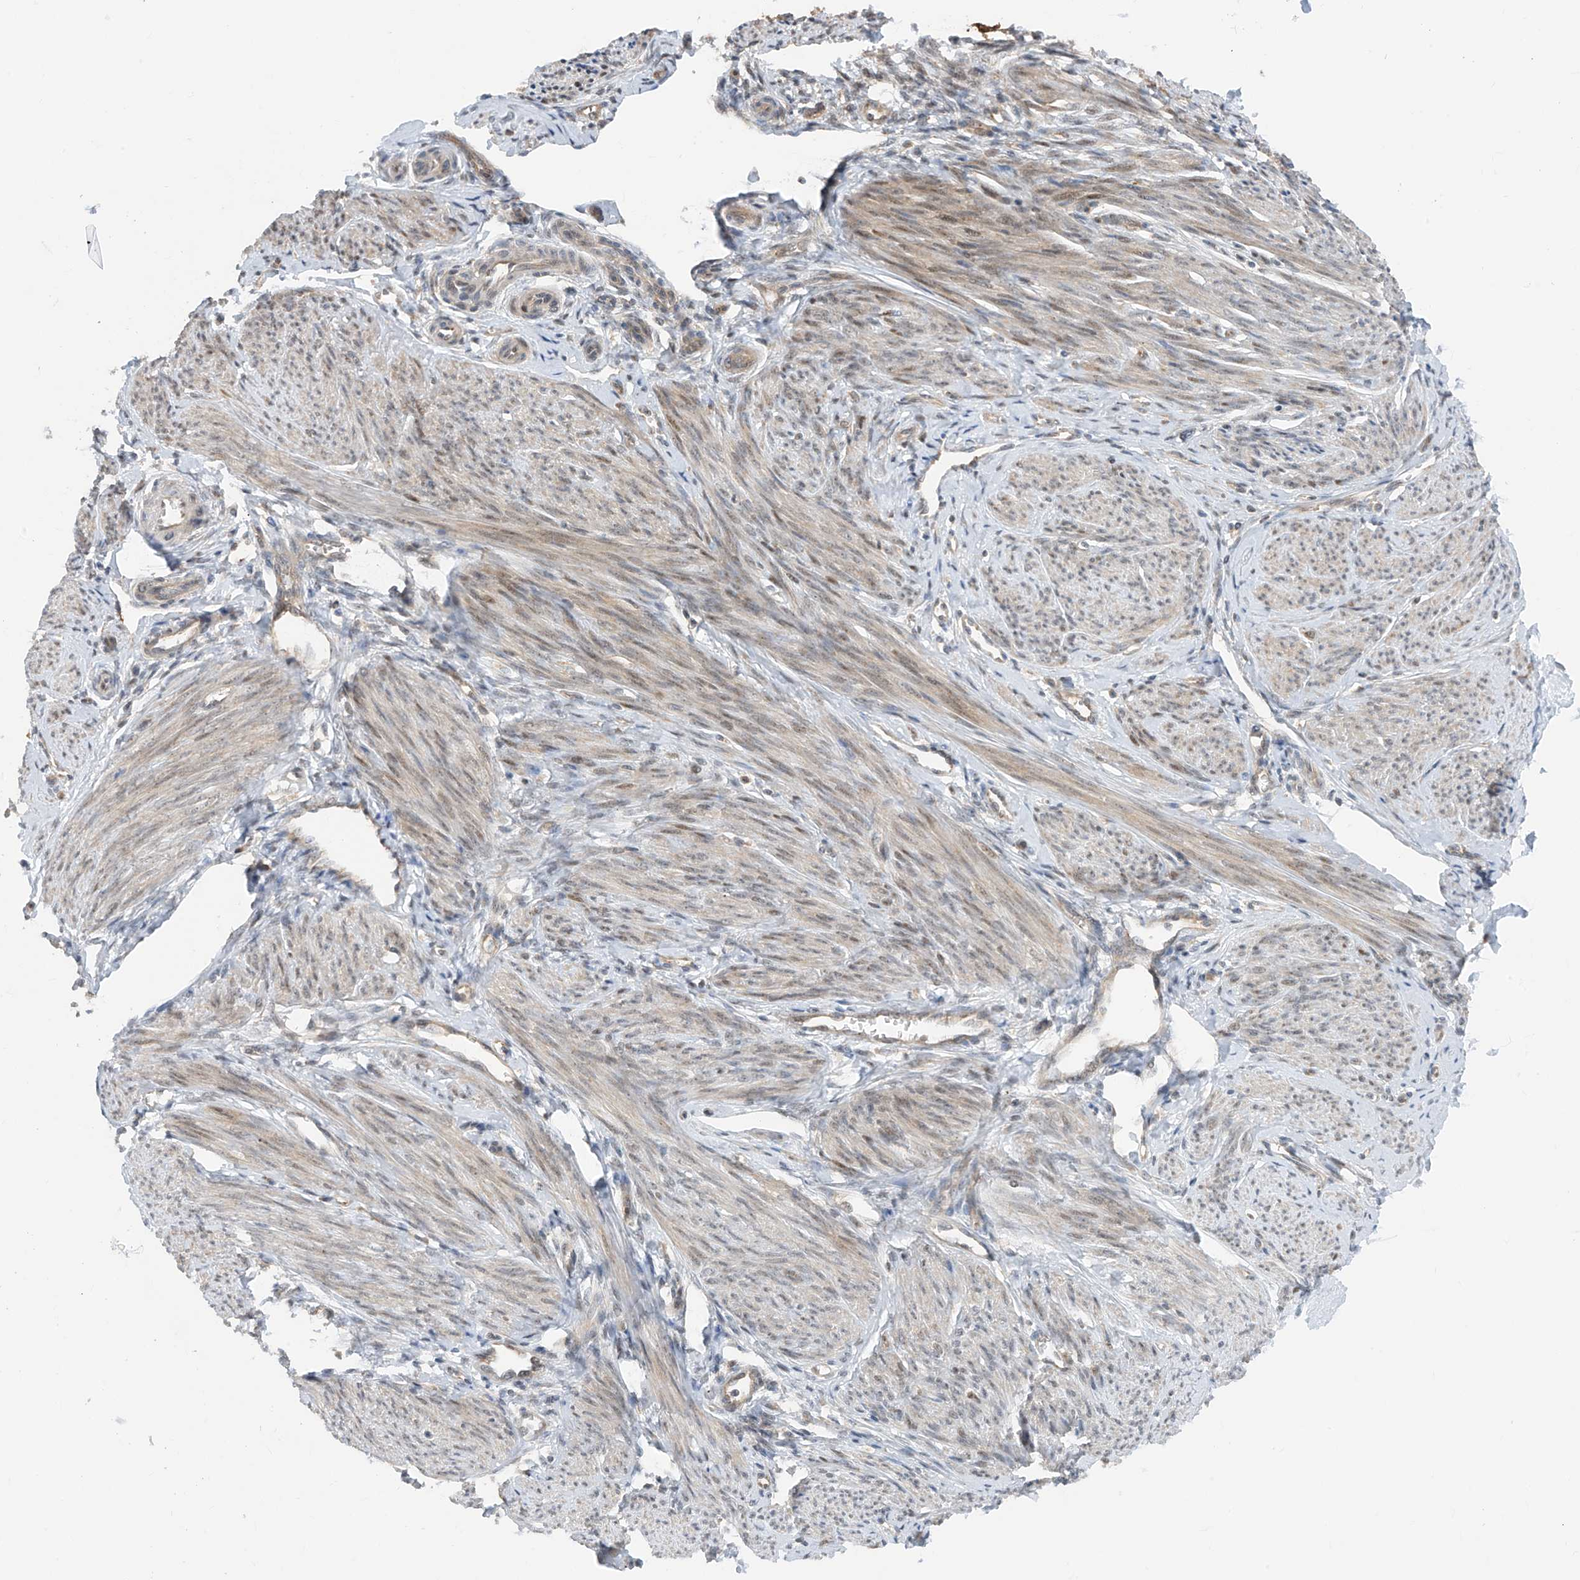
{"staining": {"intensity": "weak", "quantity": "25%-75%", "location": "cytoplasmic/membranous"}, "tissue": "endometrium", "cell_type": "Cells in endometrial stroma", "image_type": "normal", "snomed": [{"axis": "morphology", "description": "Normal tissue, NOS"}, {"axis": "topography", "description": "Uterus"}, {"axis": "topography", "description": "Endometrium"}], "caption": "Immunohistochemistry (IHC) staining of unremarkable endometrium, which displays low levels of weak cytoplasmic/membranous staining in approximately 25%-75% of cells in endometrial stroma indicating weak cytoplasmic/membranous protein positivity. The staining was performed using DAB (3,3'-diaminobenzidine) (brown) for protein detection and nuclei were counterstained in hematoxylin (blue).", "gene": "TTC38", "patient": {"sex": "female", "age": 48}}